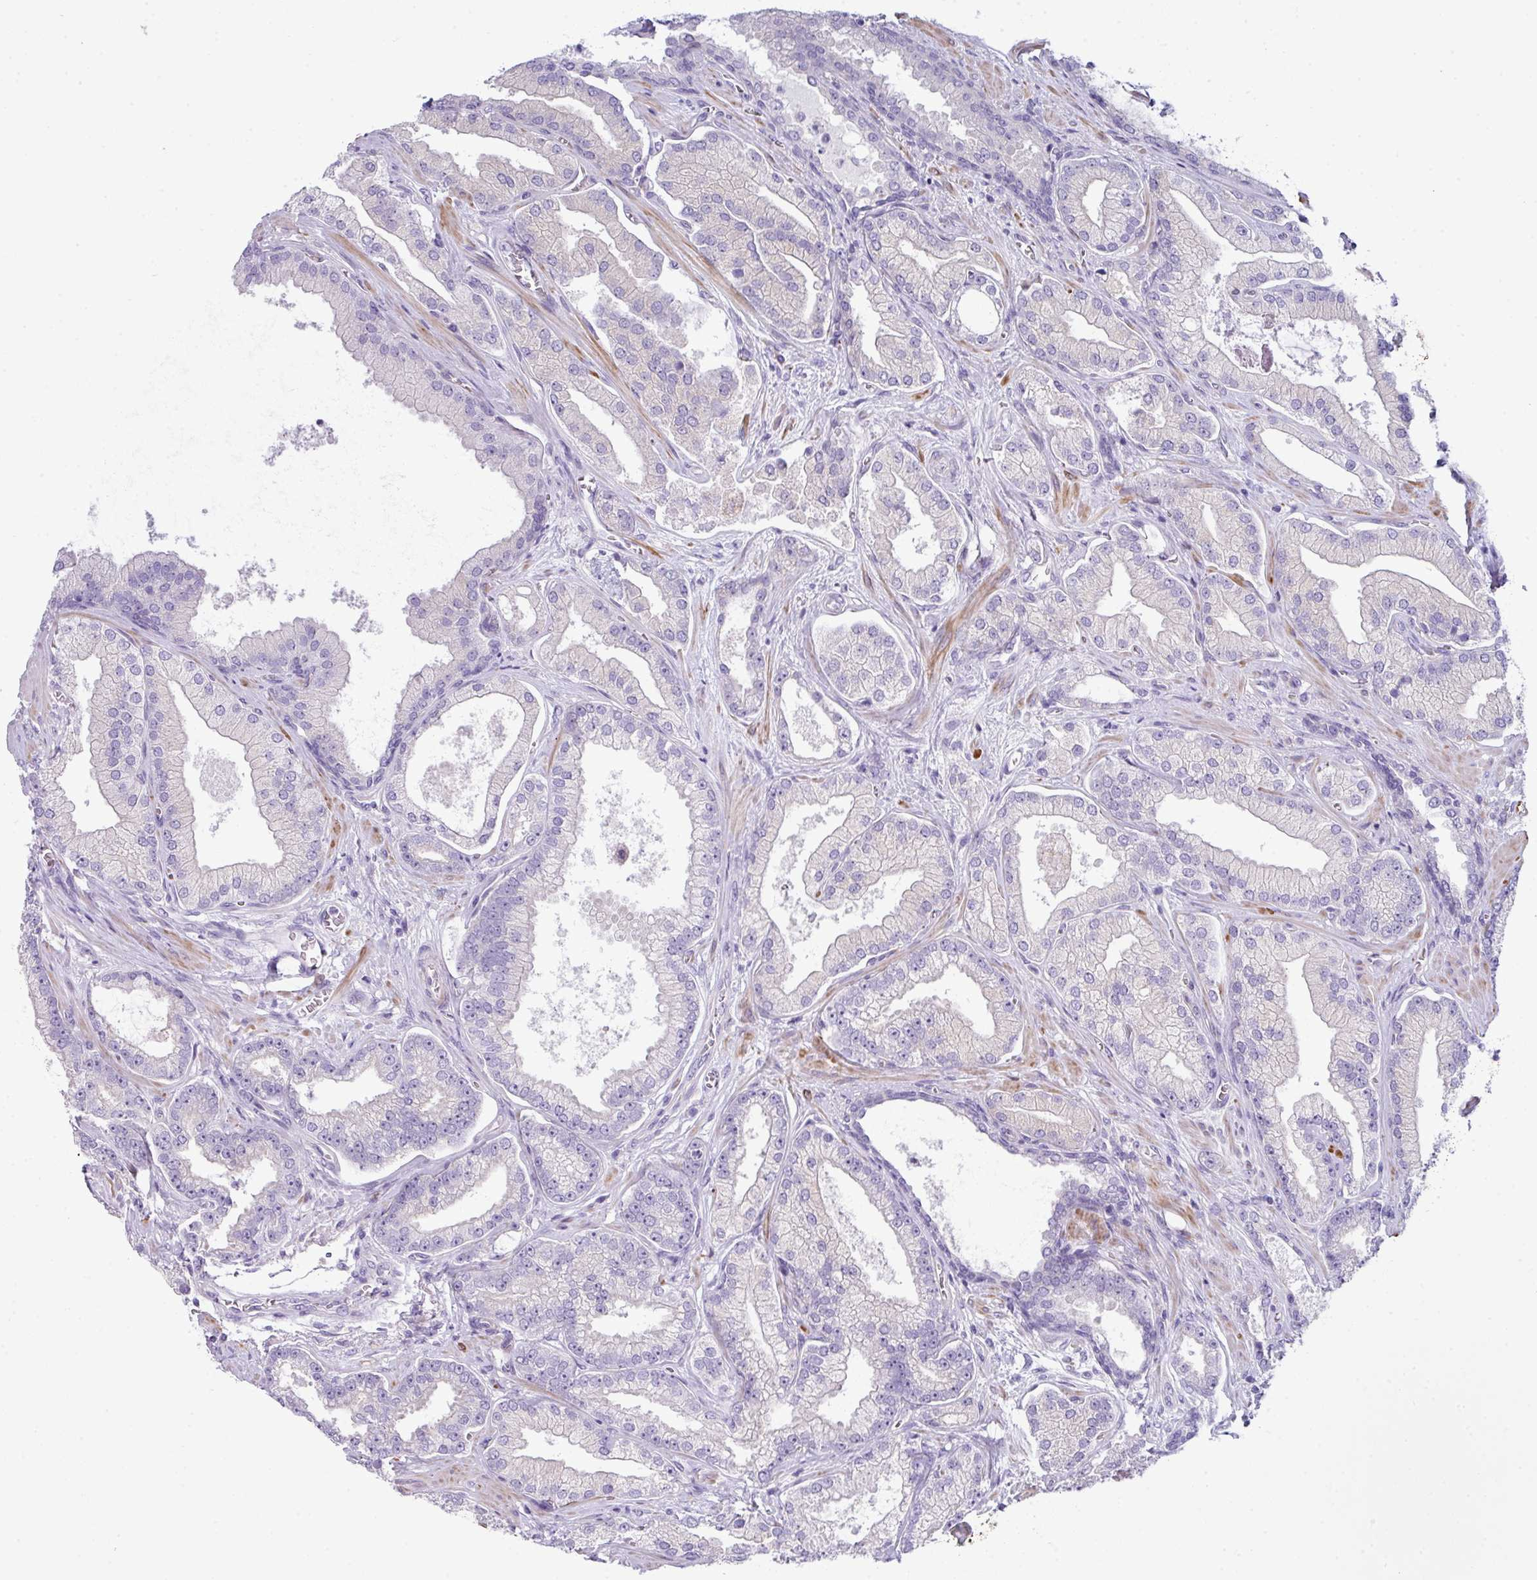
{"staining": {"intensity": "negative", "quantity": "none", "location": "none"}, "tissue": "prostate cancer", "cell_type": "Tumor cells", "image_type": "cancer", "snomed": [{"axis": "morphology", "description": "Adenocarcinoma, High grade"}, {"axis": "topography", "description": "Prostate"}], "caption": "An IHC micrograph of prostate cancer (adenocarcinoma (high-grade)) is shown. There is no staining in tumor cells of prostate cancer (adenocarcinoma (high-grade)). (Brightfield microscopy of DAB (3,3'-diaminobenzidine) immunohistochemistry at high magnification).", "gene": "ABCC5", "patient": {"sex": "male", "age": 68}}